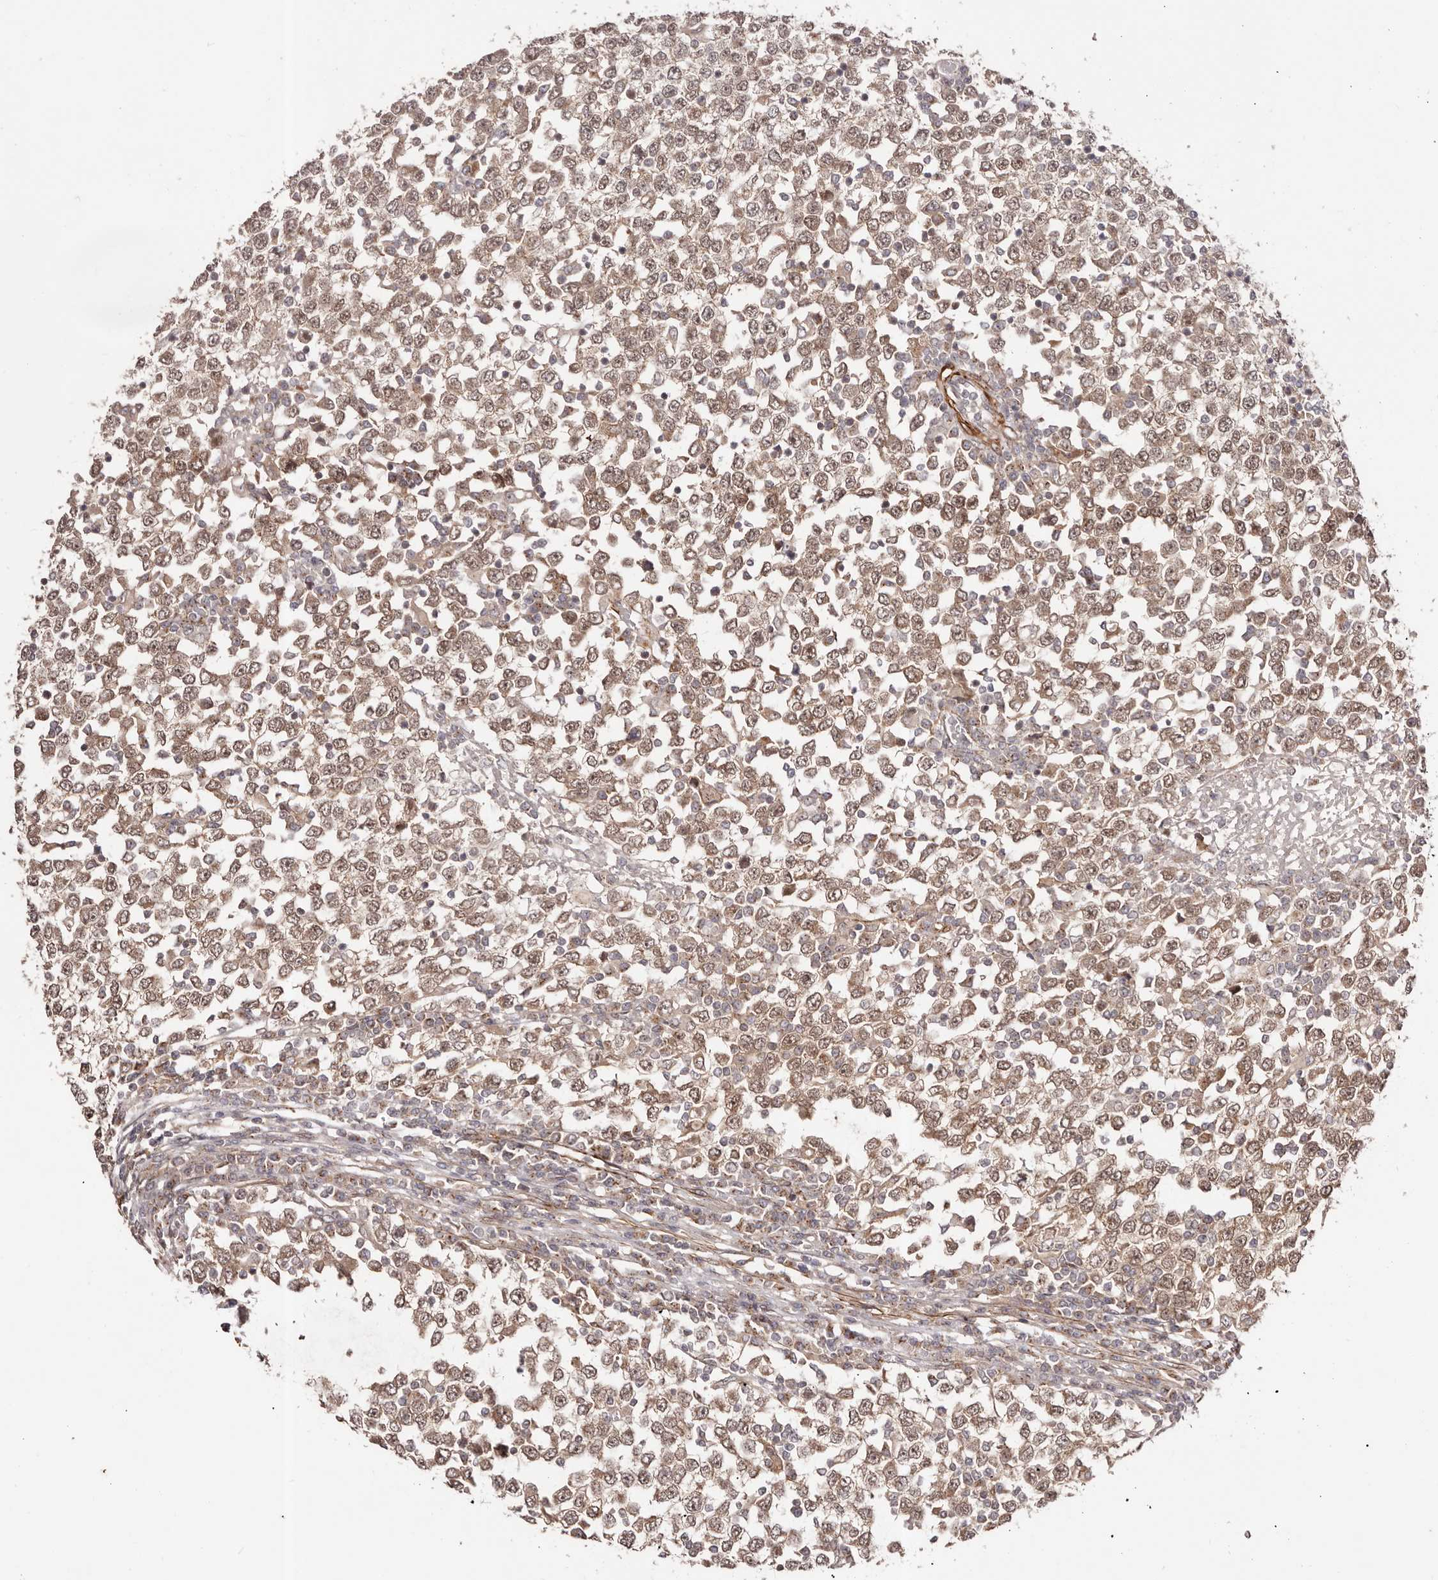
{"staining": {"intensity": "moderate", "quantity": ">75%", "location": "cytoplasmic/membranous,nuclear"}, "tissue": "testis cancer", "cell_type": "Tumor cells", "image_type": "cancer", "snomed": [{"axis": "morphology", "description": "Seminoma, NOS"}, {"axis": "topography", "description": "Testis"}], "caption": "Immunohistochemical staining of human testis seminoma reveals moderate cytoplasmic/membranous and nuclear protein expression in approximately >75% of tumor cells.", "gene": "MICAL2", "patient": {"sex": "male", "age": 65}}